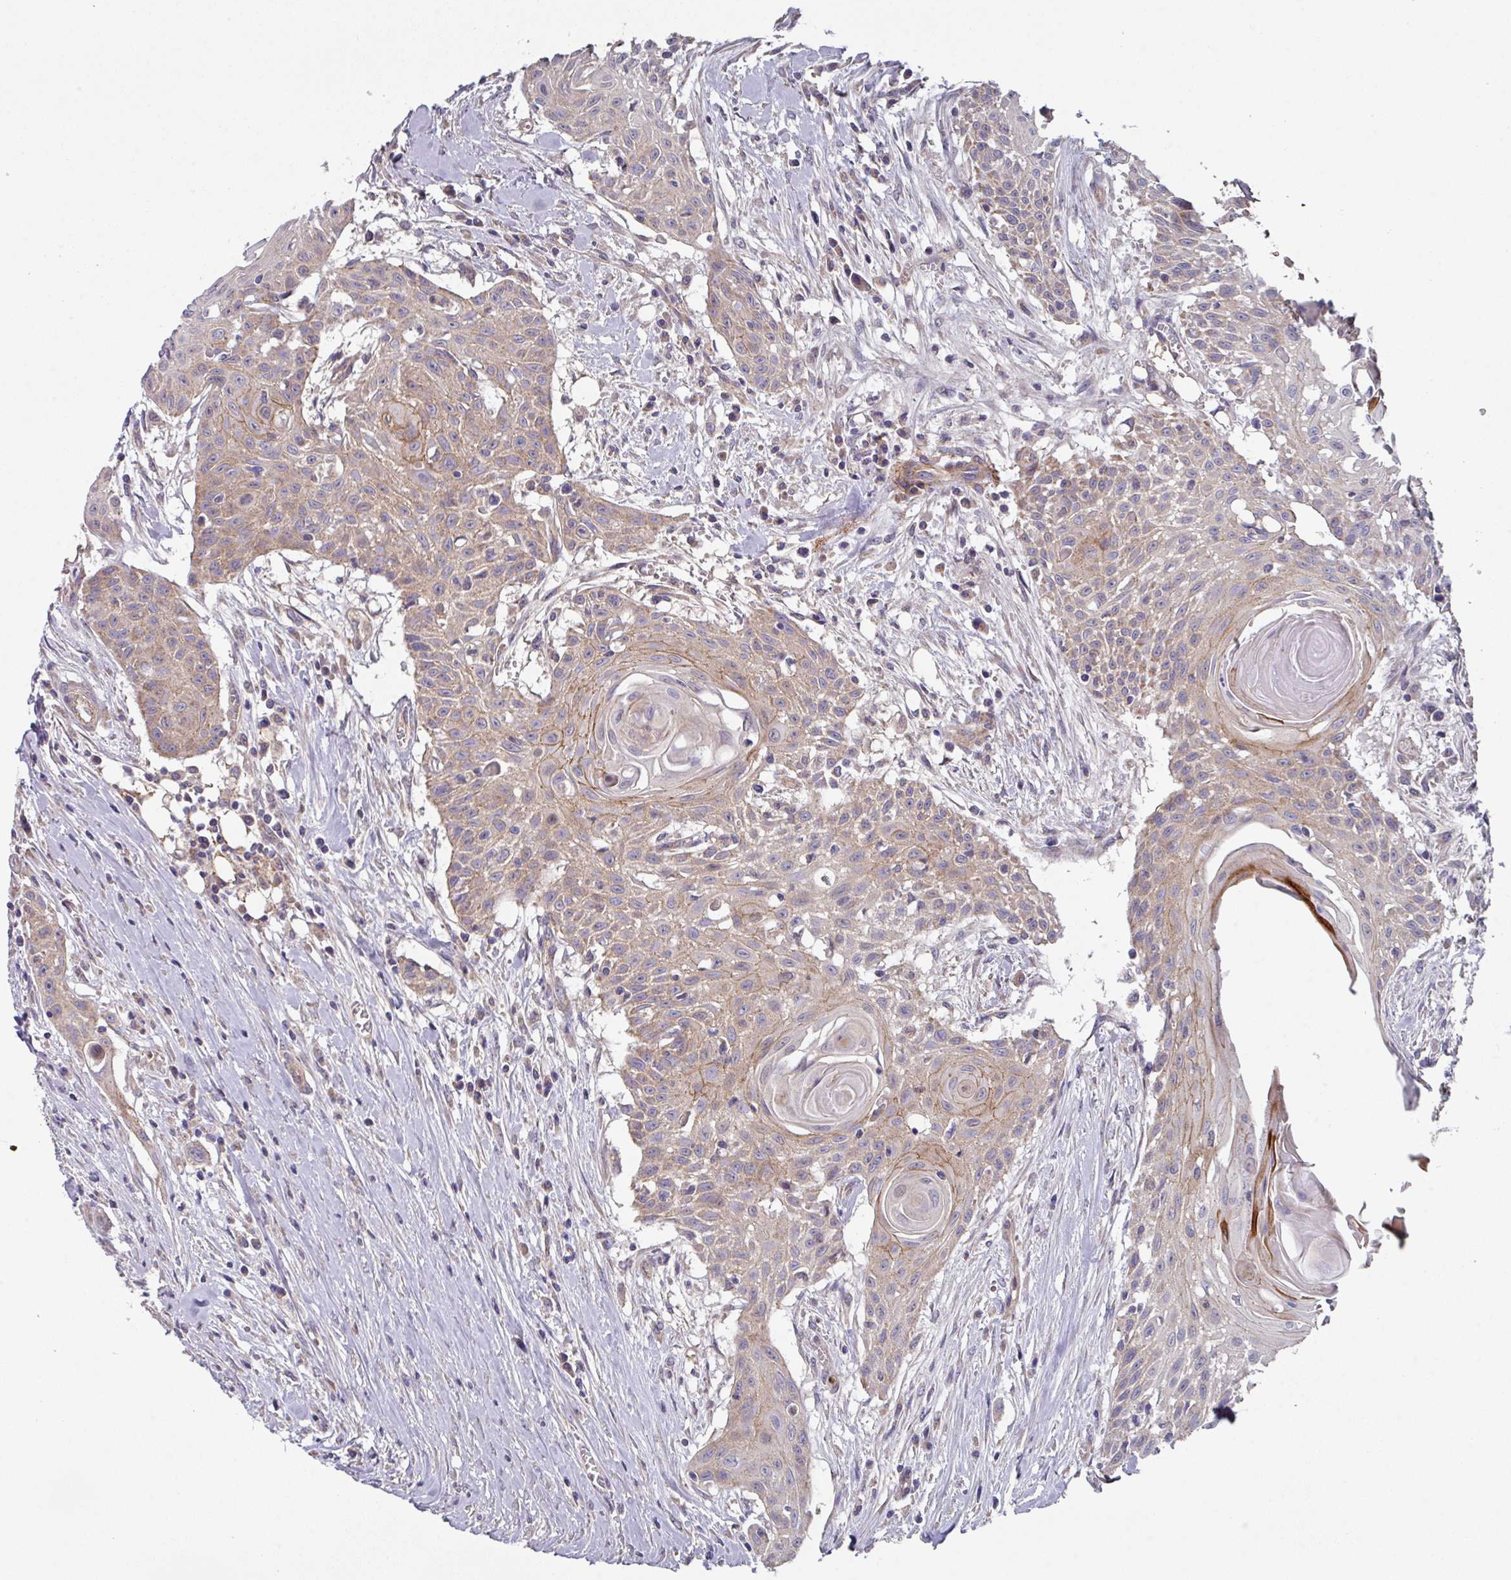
{"staining": {"intensity": "weak", "quantity": ">75%", "location": "cytoplasmic/membranous"}, "tissue": "head and neck cancer", "cell_type": "Tumor cells", "image_type": "cancer", "snomed": [{"axis": "morphology", "description": "Squamous cell carcinoma, NOS"}, {"axis": "topography", "description": "Lymph node"}, {"axis": "topography", "description": "Salivary gland"}, {"axis": "topography", "description": "Head-Neck"}], "caption": "Weak cytoplasmic/membranous expression is present in approximately >75% of tumor cells in head and neck squamous cell carcinoma. The protein of interest is shown in brown color, while the nuclei are stained blue.", "gene": "DCAF12L2", "patient": {"sex": "female", "age": 74}}